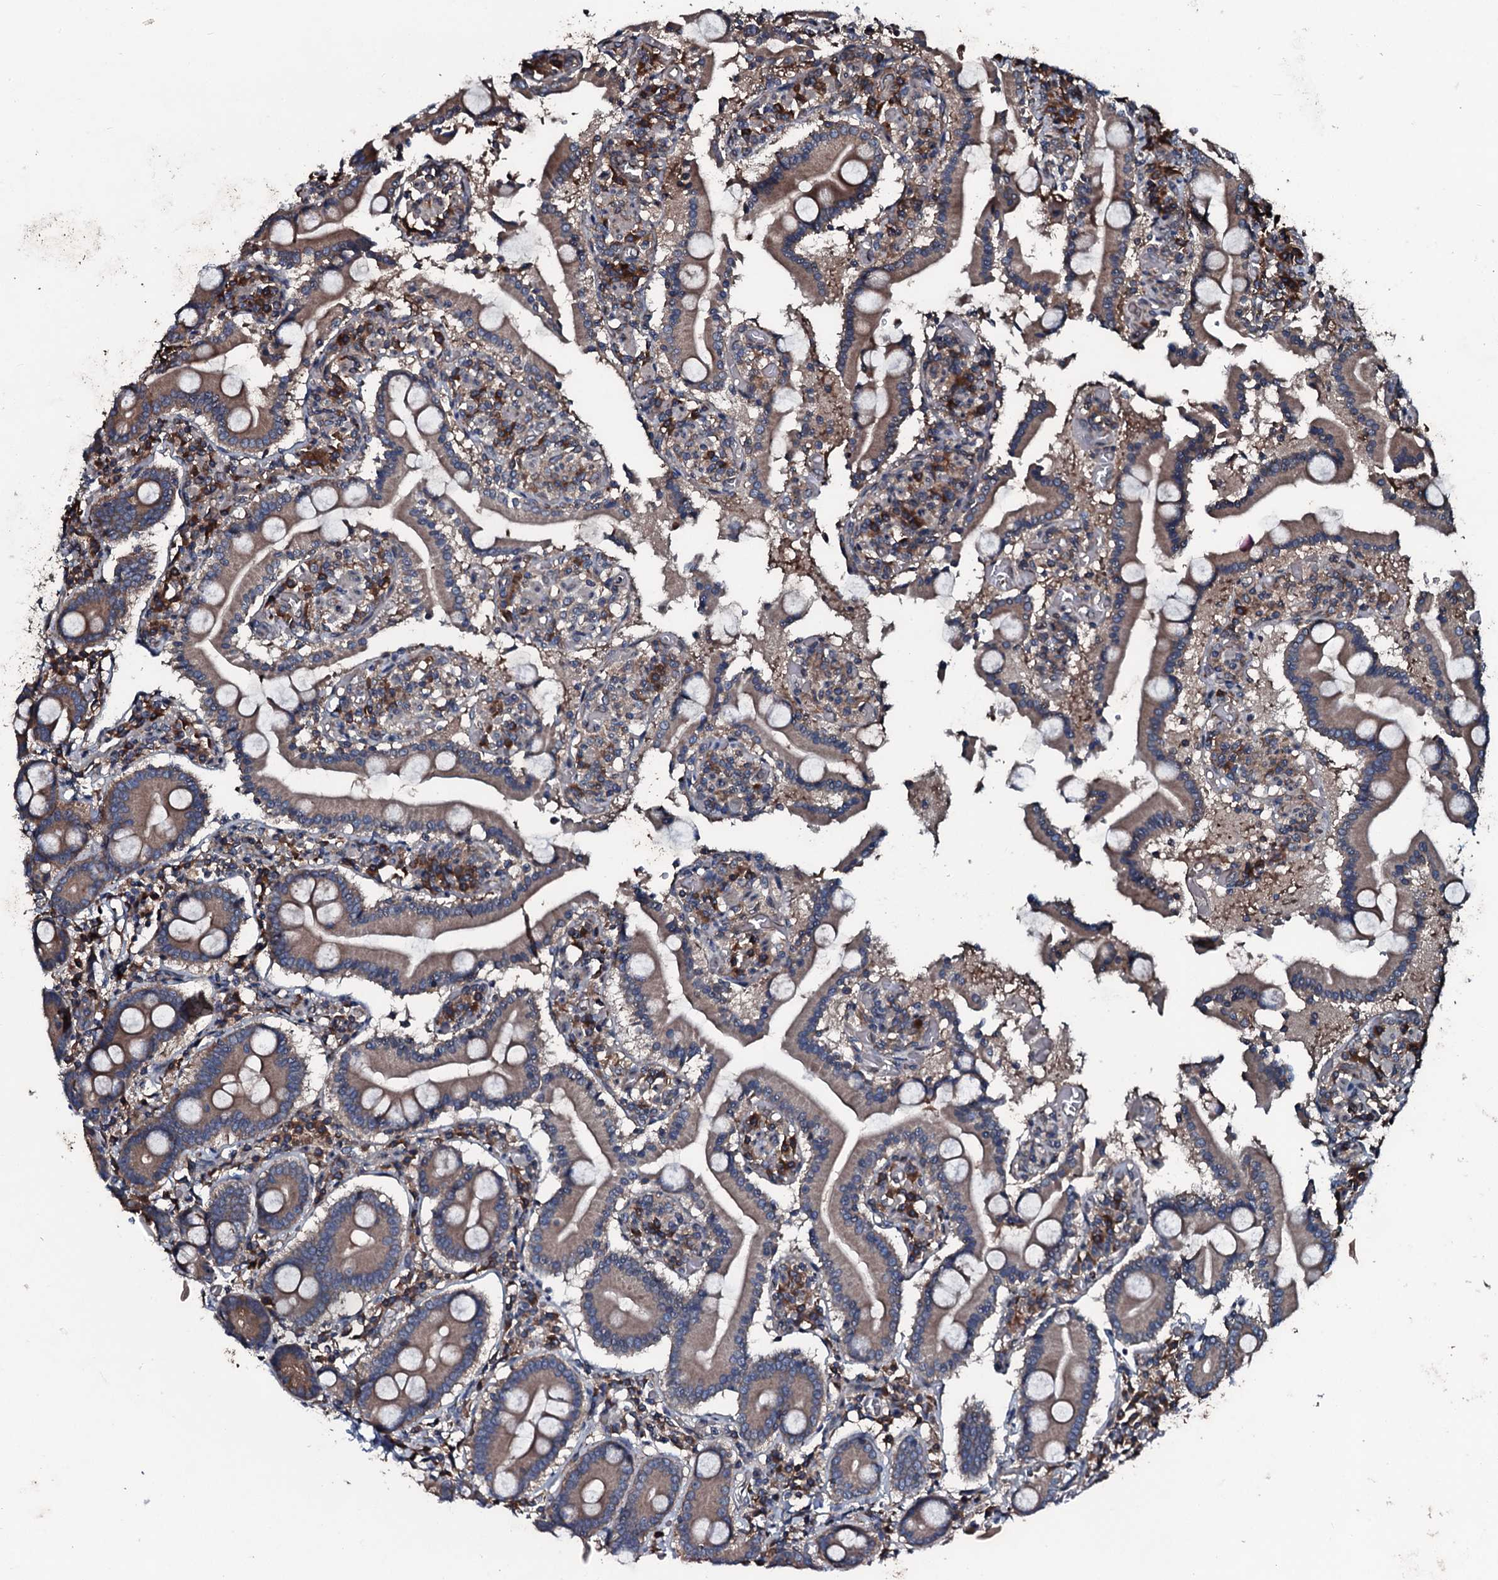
{"staining": {"intensity": "strong", "quantity": "25%-75%", "location": "cytoplasmic/membranous"}, "tissue": "duodenum", "cell_type": "Glandular cells", "image_type": "normal", "snomed": [{"axis": "morphology", "description": "Normal tissue, NOS"}, {"axis": "topography", "description": "Duodenum"}], "caption": "This photomicrograph demonstrates normal duodenum stained with immunohistochemistry to label a protein in brown. The cytoplasmic/membranous of glandular cells show strong positivity for the protein. Nuclei are counter-stained blue.", "gene": "AARS1", "patient": {"sex": "male", "age": 55}}